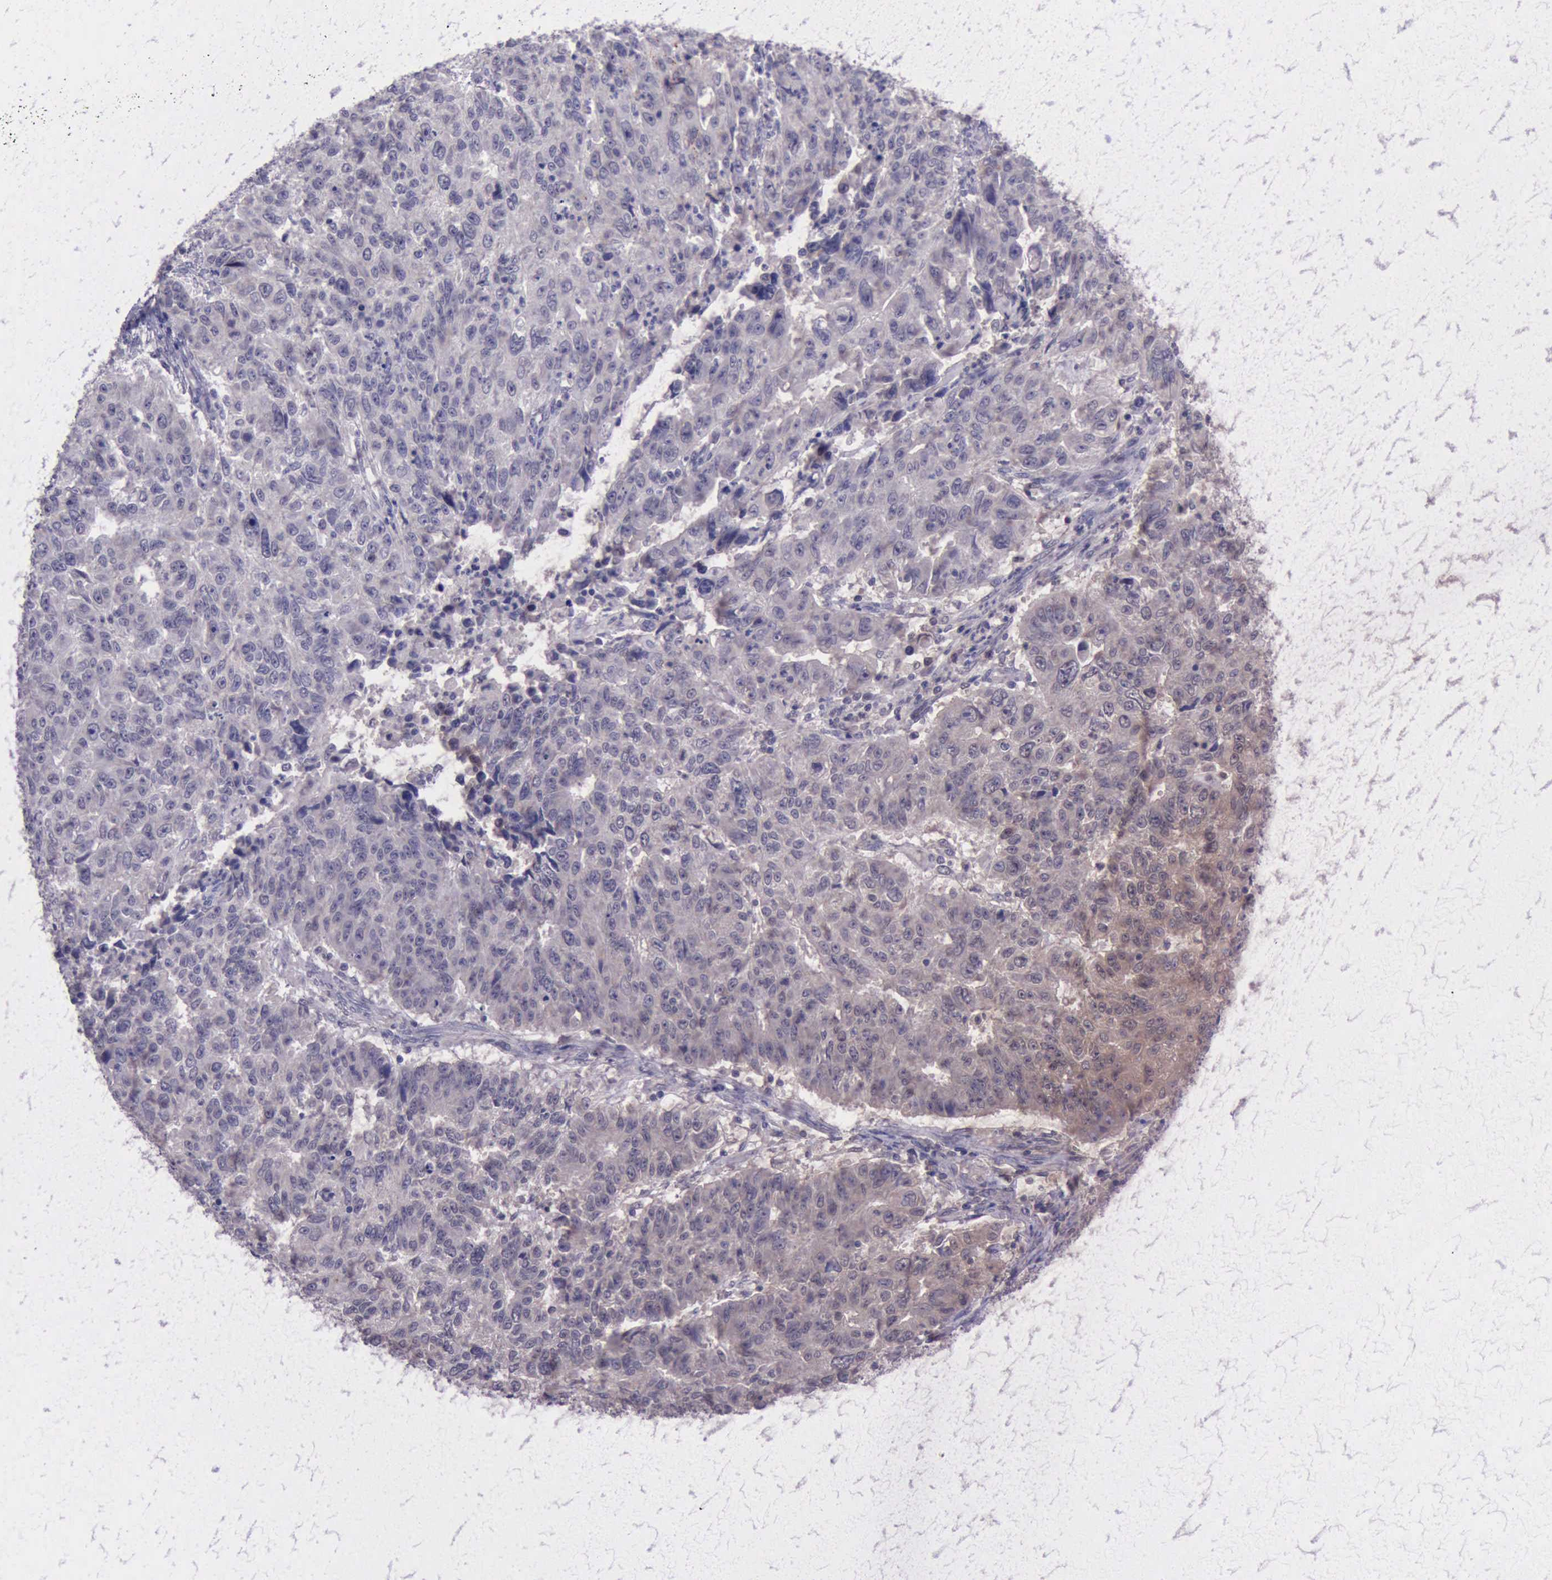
{"staining": {"intensity": "negative", "quantity": "none", "location": "none"}, "tissue": "endometrial cancer", "cell_type": "Tumor cells", "image_type": "cancer", "snomed": [{"axis": "morphology", "description": "Adenocarcinoma, NOS"}, {"axis": "topography", "description": "Endometrium"}], "caption": "A high-resolution micrograph shows immunohistochemistry staining of adenocarcinoma (endometrial), which shows no significant expression in tumor cells. (Brightfield microscopy of DAB (3,3'-diaminobenzidine) IHC at high magnification).", "gene": "LRFN5", "patient": {"sex": "female", "age": 42}}